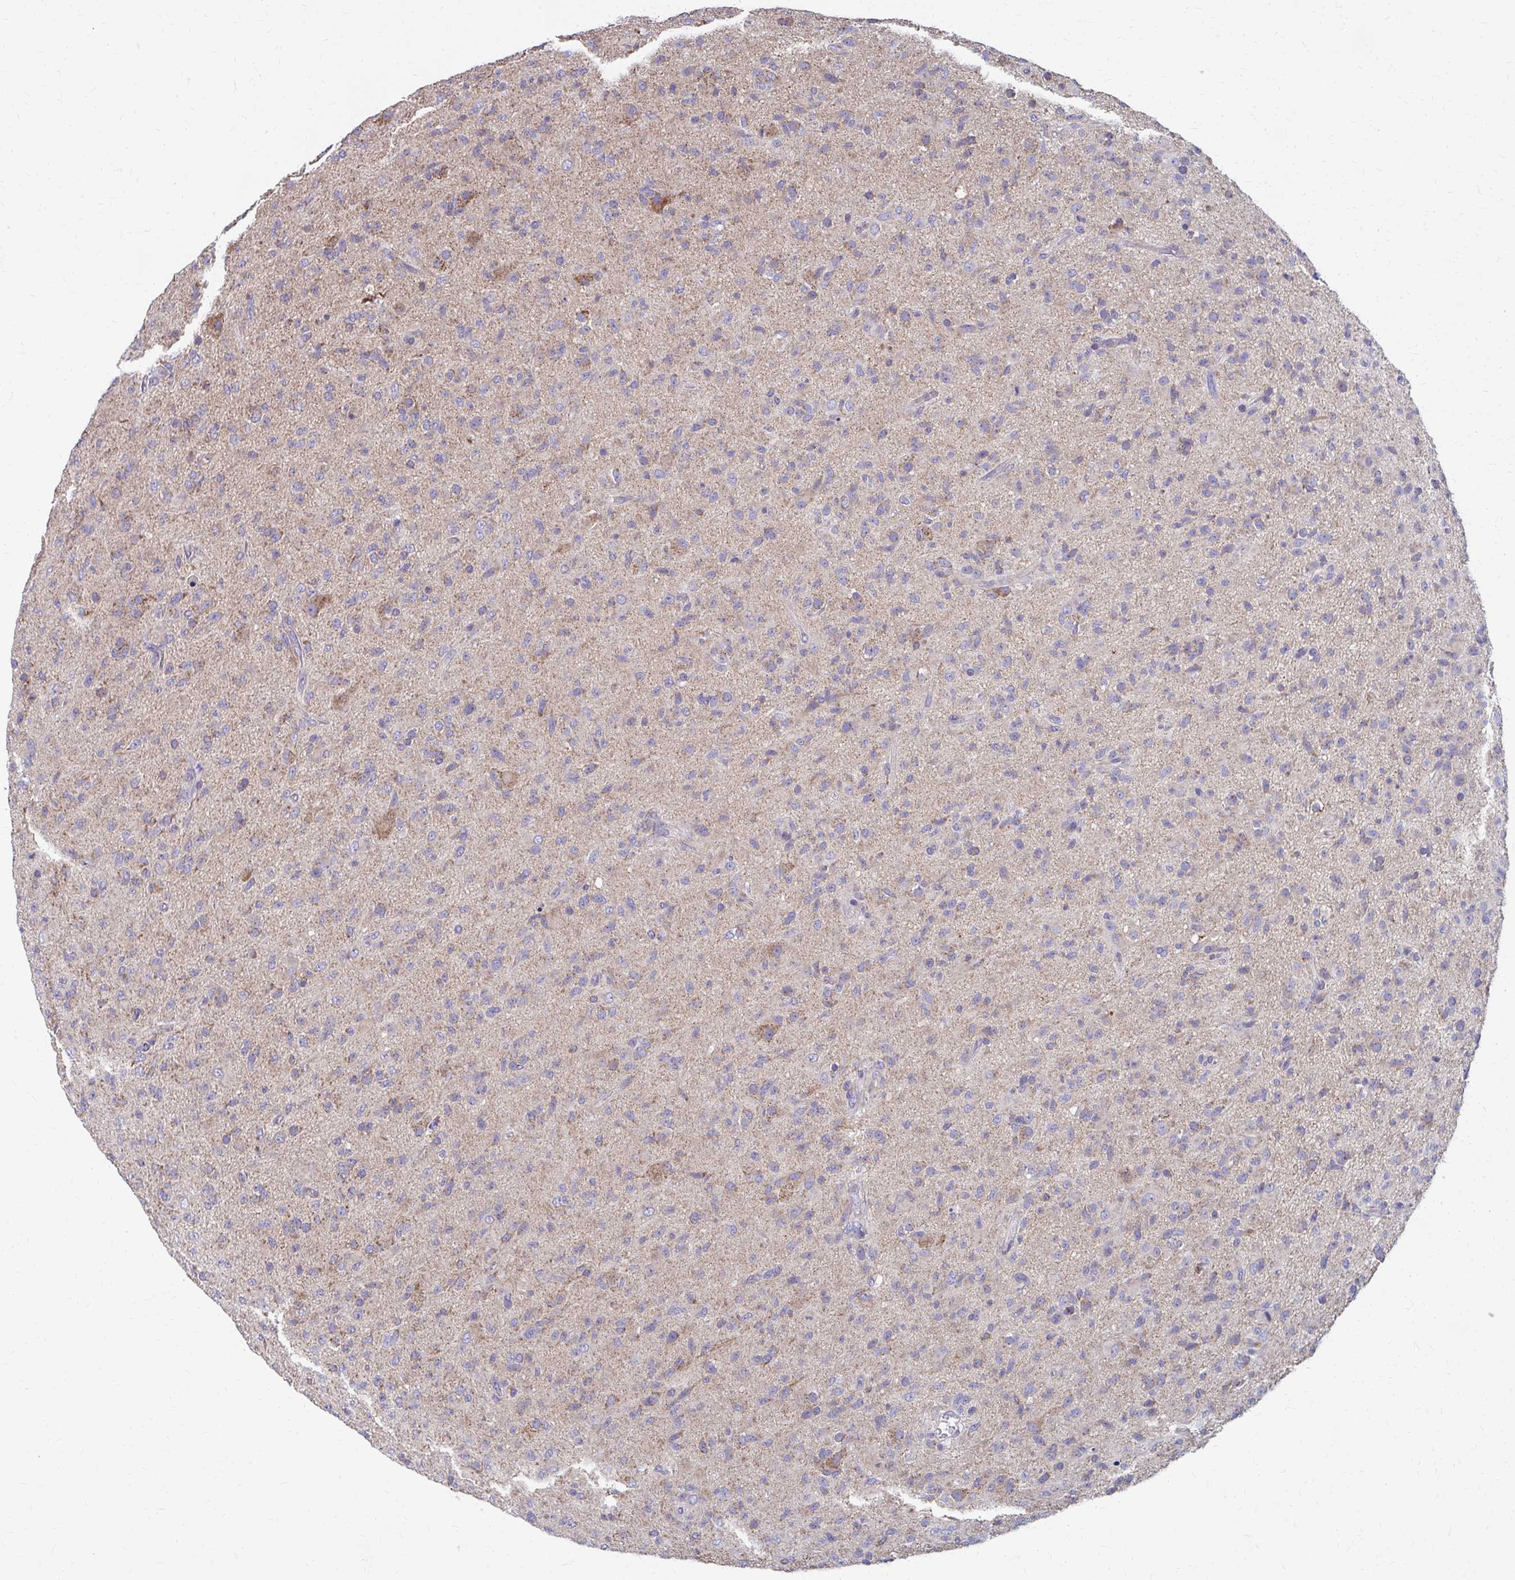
{"staining": {"intensity": "moderate", "quantity": "<25%", "location": "cytoplasmic/membranous"}, "tissue": "glioma", "cell_type": "Tumor cells", "image_type": "cancer", "snomed": [{"axis": "morphology", "description": "Glioma, malignant, Low grade"}, {"axis": "topography", "description": "Brain"}], "caption": "The image reveals a brown stain indicating the presence of a protein in the cytoplasmic/membranous of tumor cells in glioma. (DAB (3,3'-diaminobenzidine) = brown stain, brightfield microscopy at high magnification).", "gene": "RCC1L", "patient": {"sex": "male", "age": 65}}